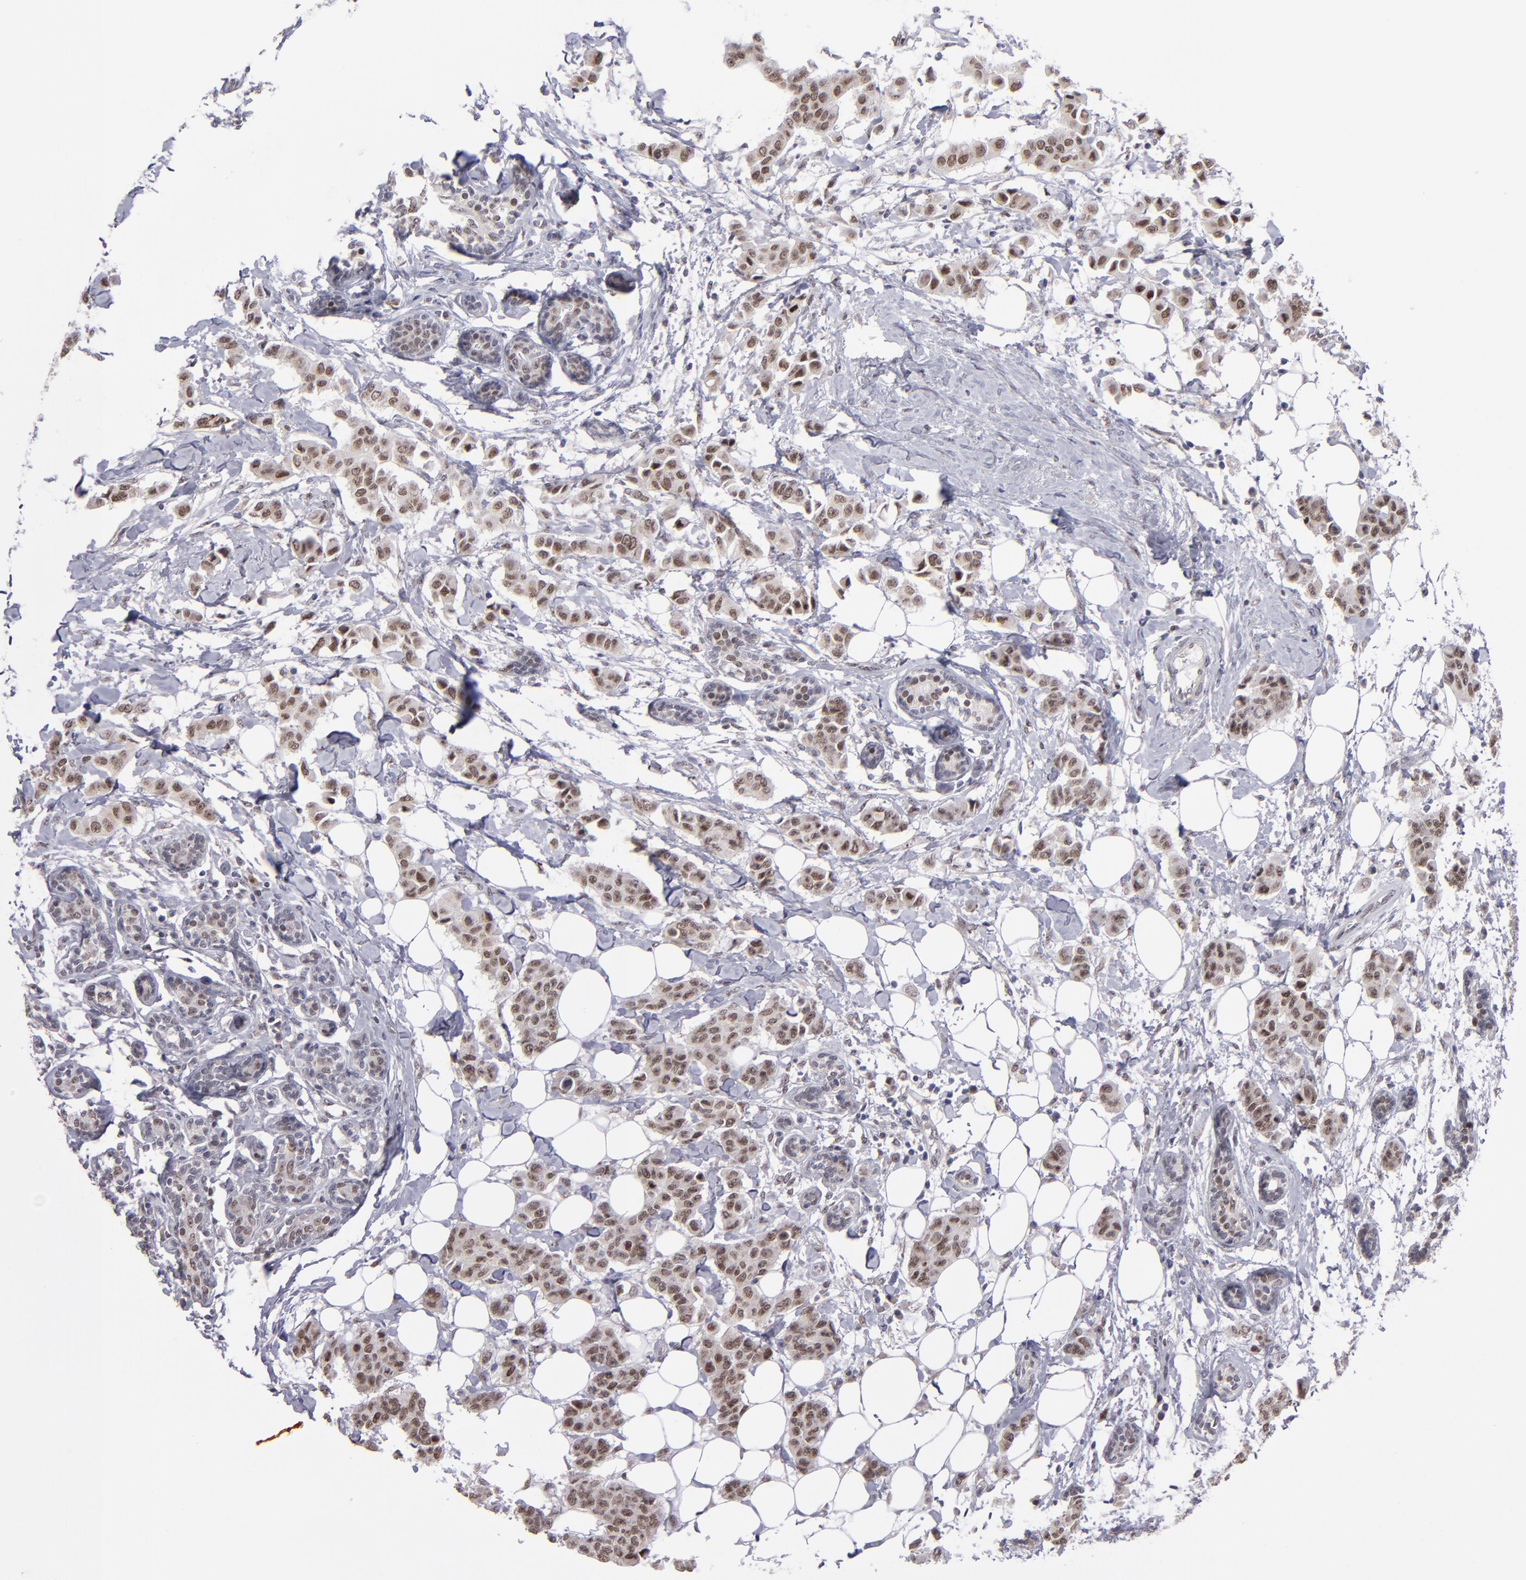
{"staining": {"intensity": "moderate", "quantity": ">75%", "location": "nuclear"}, "tissue": "breast cancer", "cell_type": "Tumor cells", "image_type": "cancer", "snomed": [{"axis": "morphology", "description": "Duct carcinoma"}, {"axis": "topography", "description": "Breast"}], "caption": "Intraductal carcinoma (breast) tissue demonstrates moderate nuclear staining in approximately >75% of tumor cells, visualized by immunohistochemistry.", "gene": "RREB1", "patient": {"sex": "female", "age": 40}}